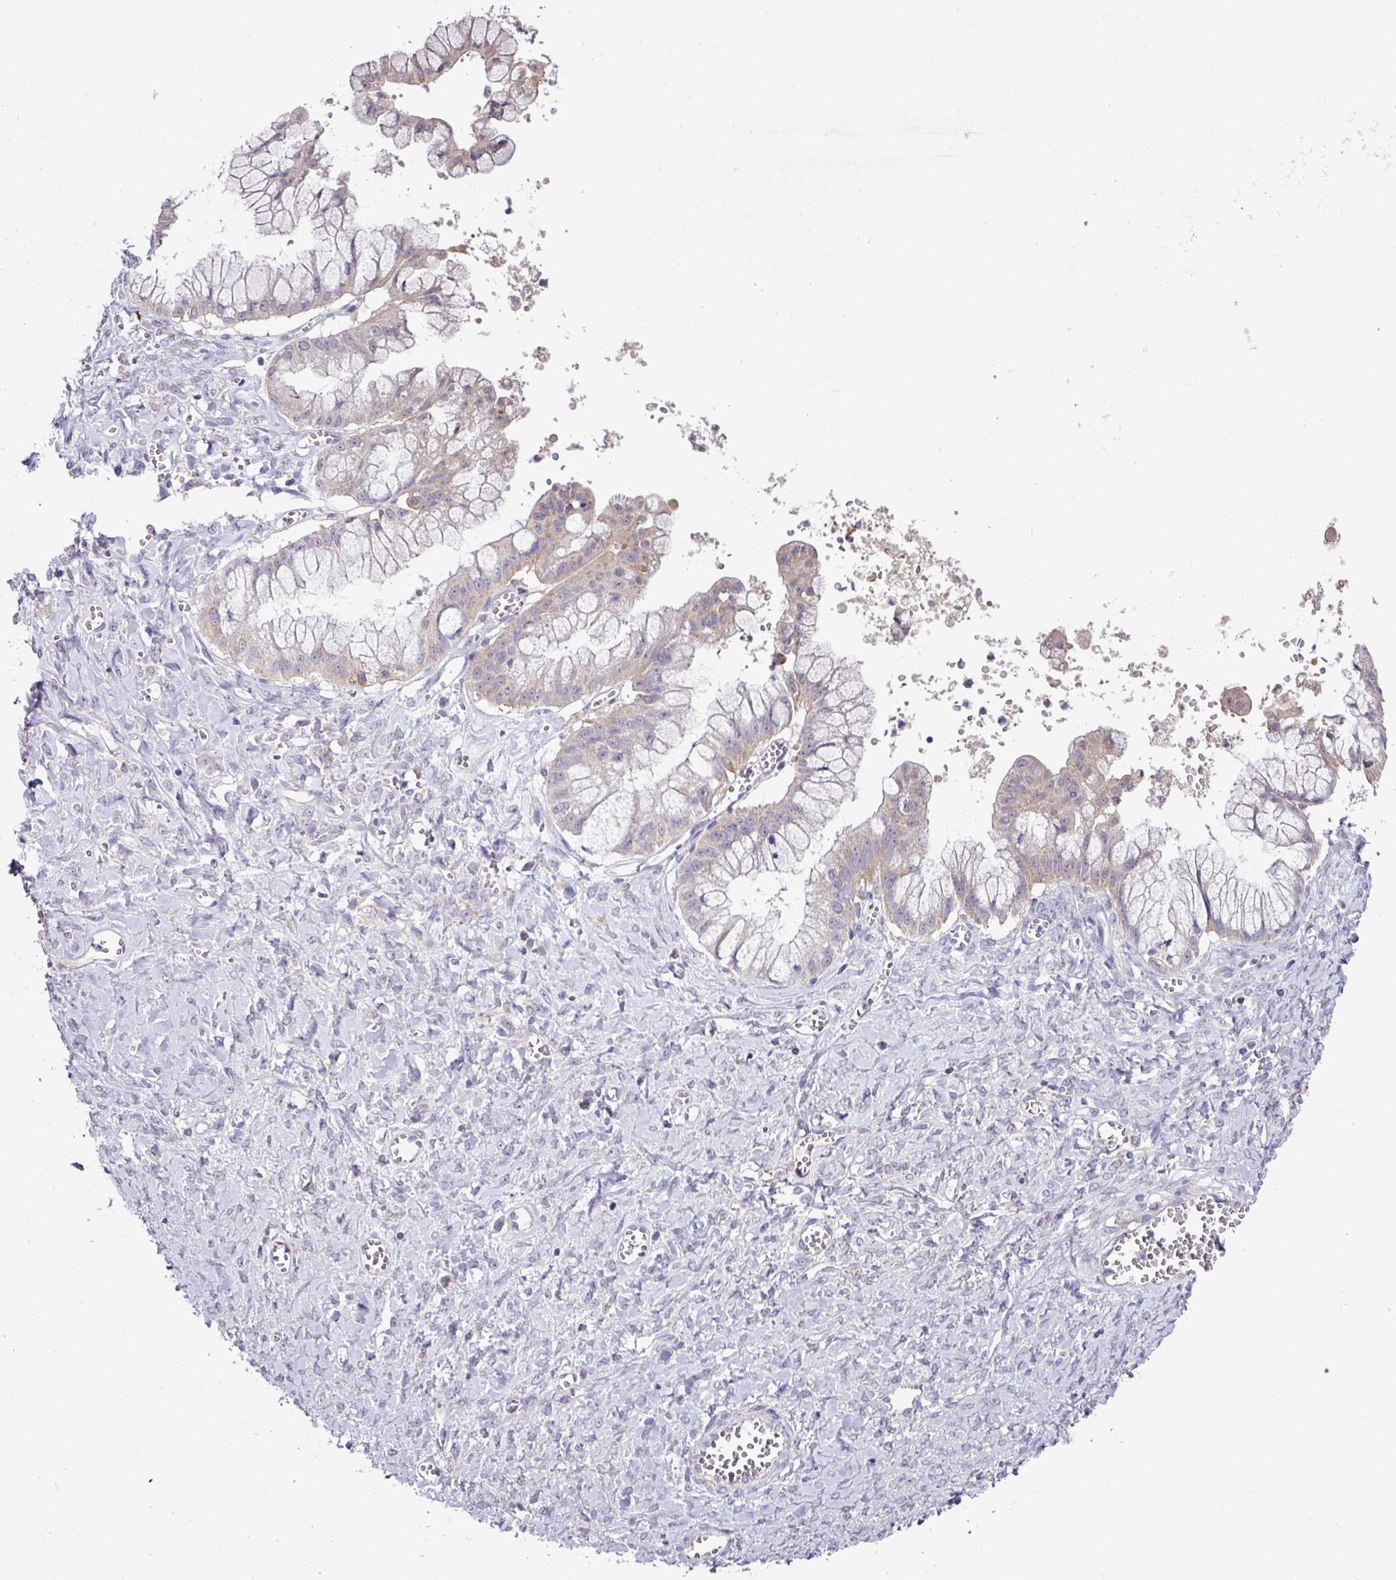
{"staining": {"intensity": "negative", "quantity": "none", "location": "none"}, "tissue": "ovarian cancer", "cell_type": "Tumor cells", "image_type": "cancer", "snomed": [{"axis": "morphology", "description": "Cystadenocarcinoma, mucinous, NOS"}, {"axis": "topography", "description": "Ovary"}], "caption": "The micrograph demonstrates no staining of tumor cells in ovarian cancer (mucinous cystadenocarcinoma).", "gene": "LRRC9", "patient": {"sex": "female", "age": 70}}